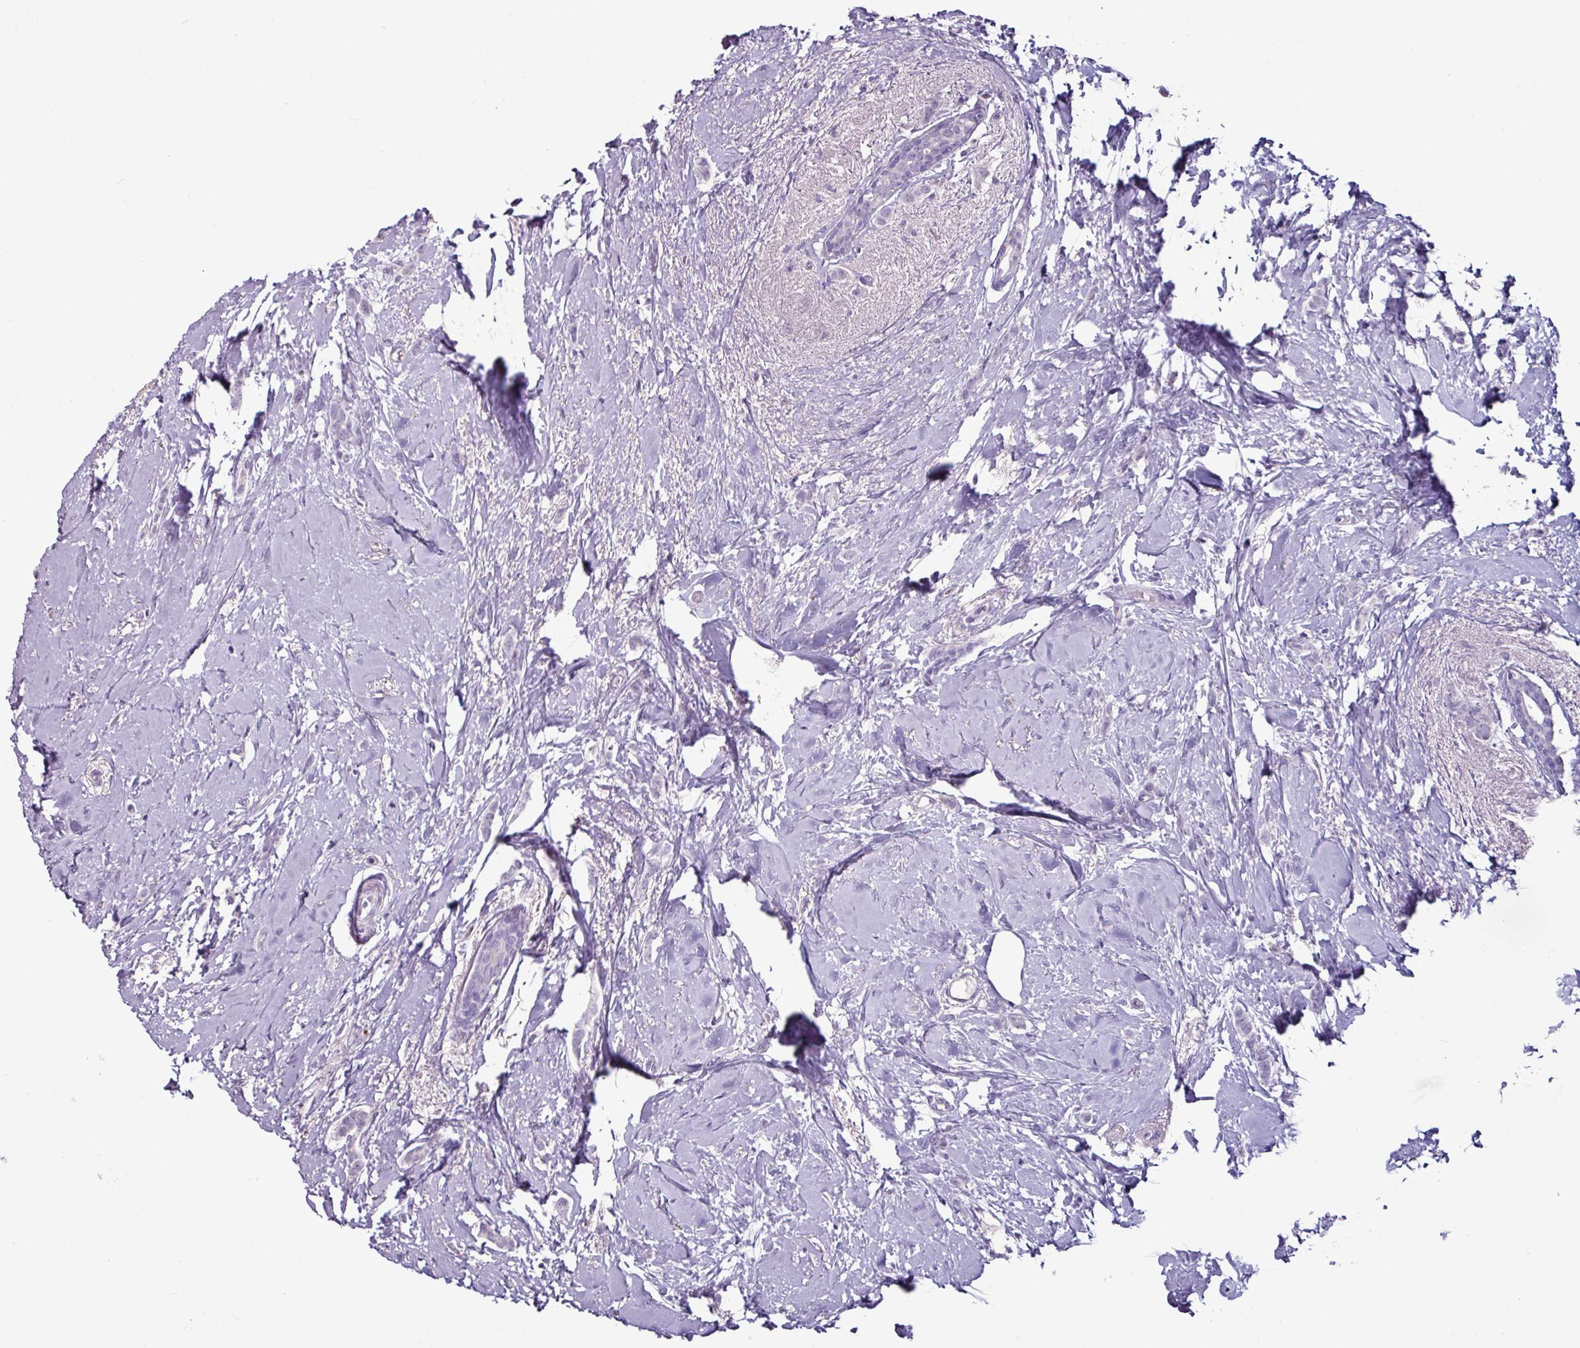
{"staining": {"intensity": "negative", "quantity": "none", "location": "none"}, "tissue": "breast cancer", "cell_type": "Tumor cells", "image_type": "cancer", "snomed": [{"axis": "morphology", "description": "Duct carcinoma"}, {"axis": "topography", "description": "Breast"}], "caption": "Tumor cells are negative for brown protein staining in breast cancer. (Brightfield microscopy of DAB immunohistochemistry at high magnification).", "gene": "GLP2R", "patient": {"sex": "female", "age": 72}}